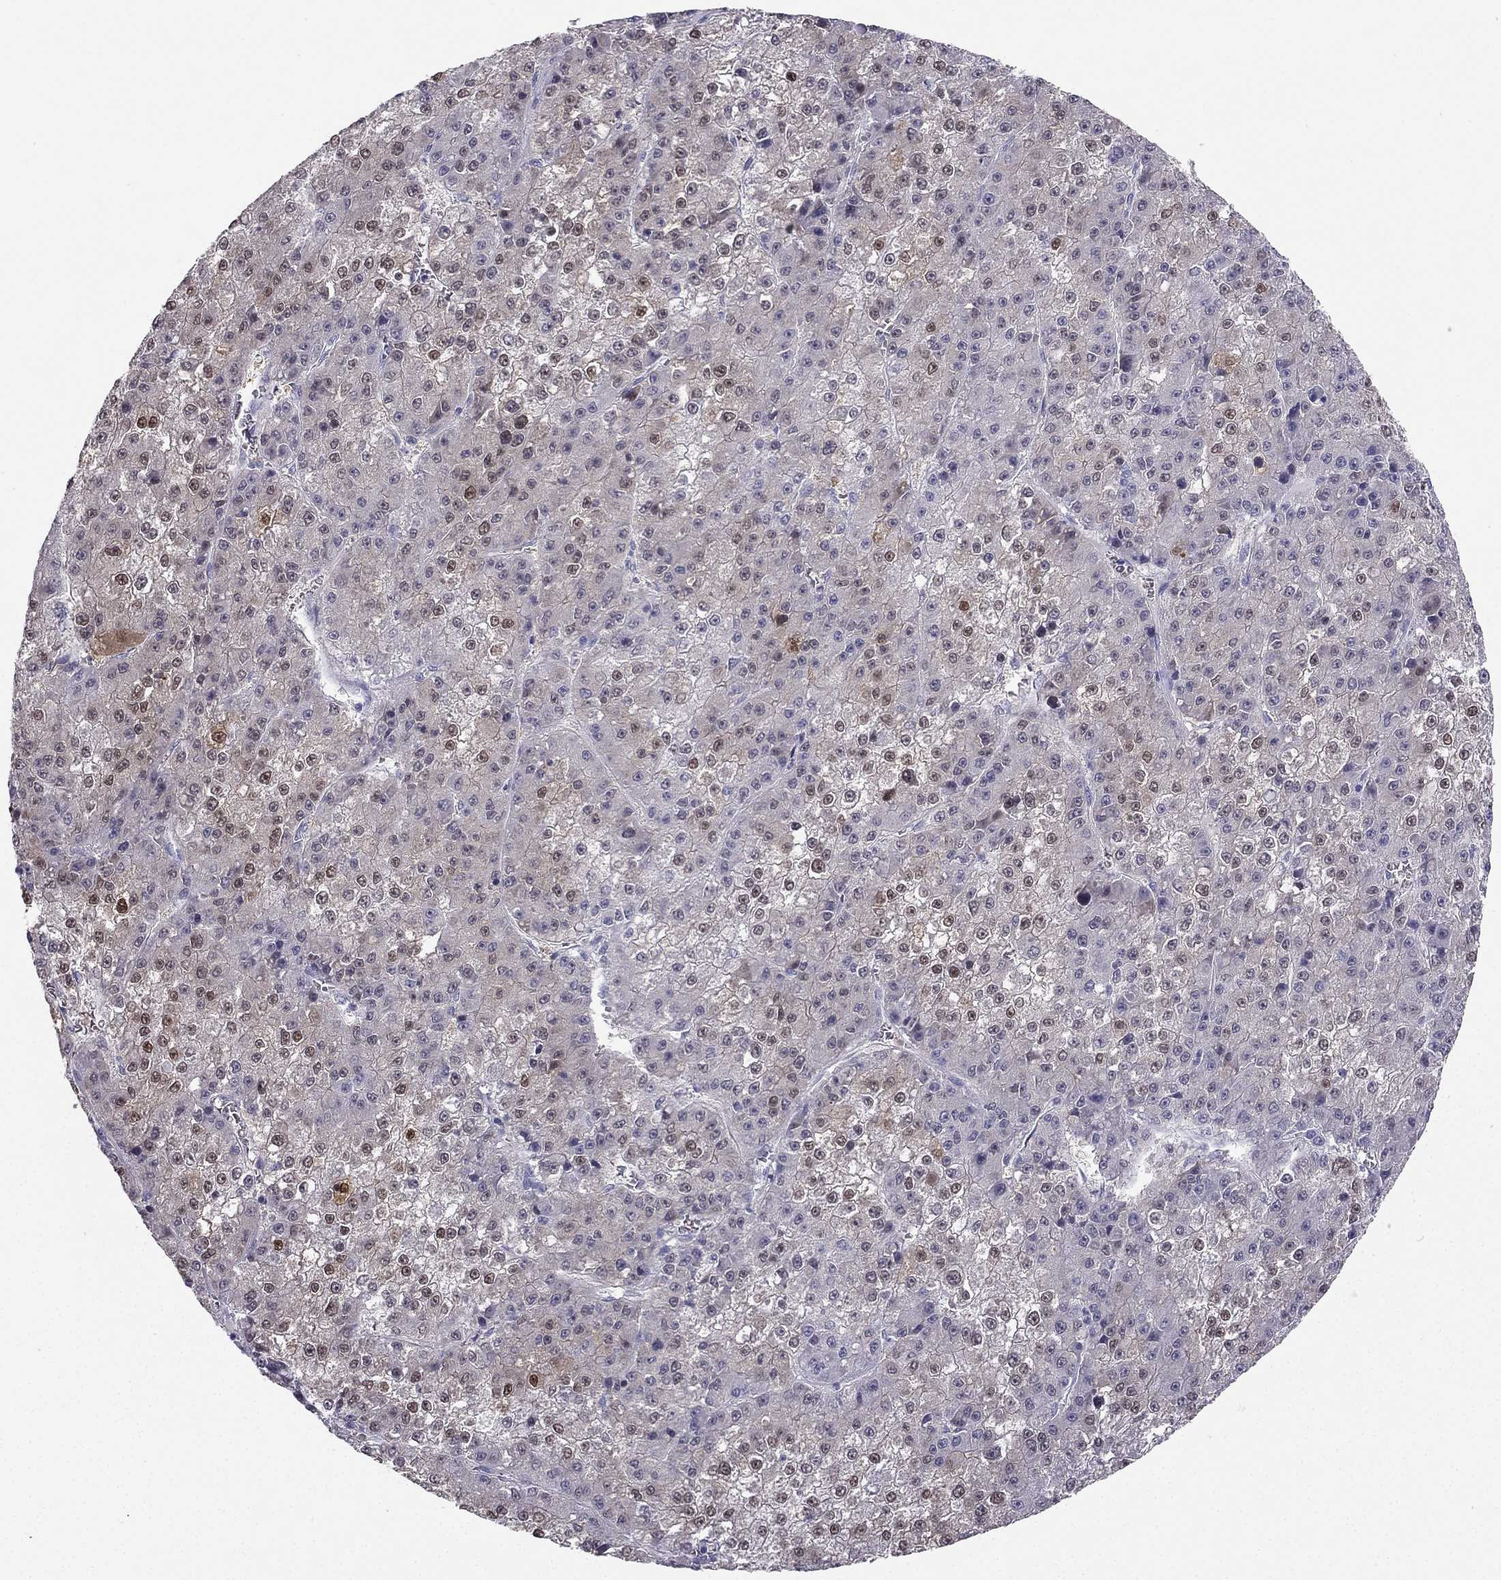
{"staining": {"intensity": "moderate", "quantity": "<25%", "location": "nuclear"}, "tissue": "liver cancer", "cell_type": "Tumor cells", "image_type": "cancer", "snomed": [{"axis": "morphology", "description": "Carcinoma, Hepatocellular, NOS"}, {"axis": "topography", "description": "Liver"}], "caption": "Human liver cancer (hepatocellular carcinoma) stained for a protein (brown) reveals moderate nuclear positive expression in about <25% of tumor cells.", "gene": "RSPH14", "patient": {"sex": "female", "age": 73}}